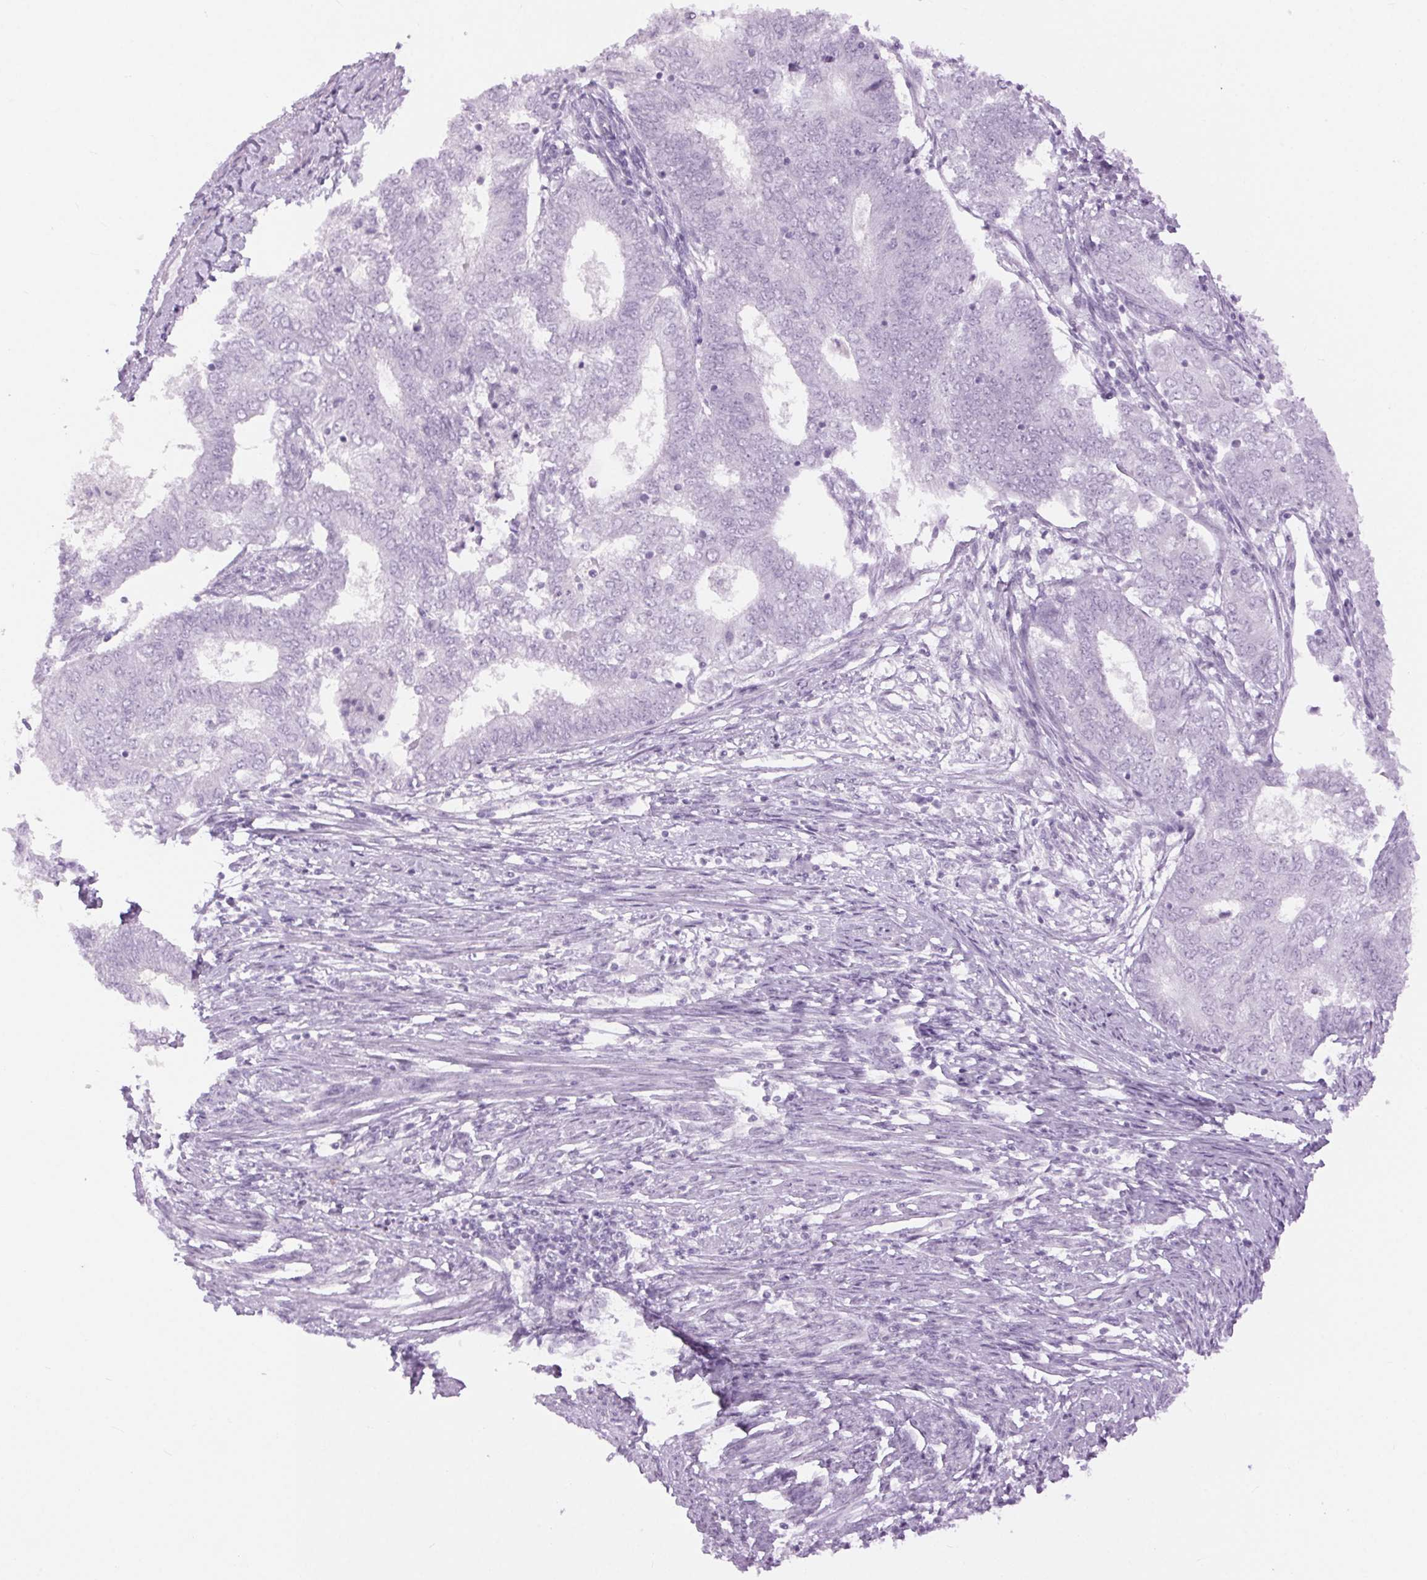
{"staining": {"intensity": "negative", "quantity": "none", "location": "none"}, "tissue": "endometrial cancer", "cell_type": "Tumor cells", "image_type": "cancer", "snomed": [{"axis": "morphology", "description": "Adenocarcinoma, NOS"}, {"axis": "topography", "description": "Endometrium"}], "caption": "Image shows no significant protein staining in tumor cells of endometrial cancer (adenocarcinoma). (IHC, brightfield microscopy, high magnification).", "gene": "BEND2", "patient": {"sex": "female", "age": 62}}